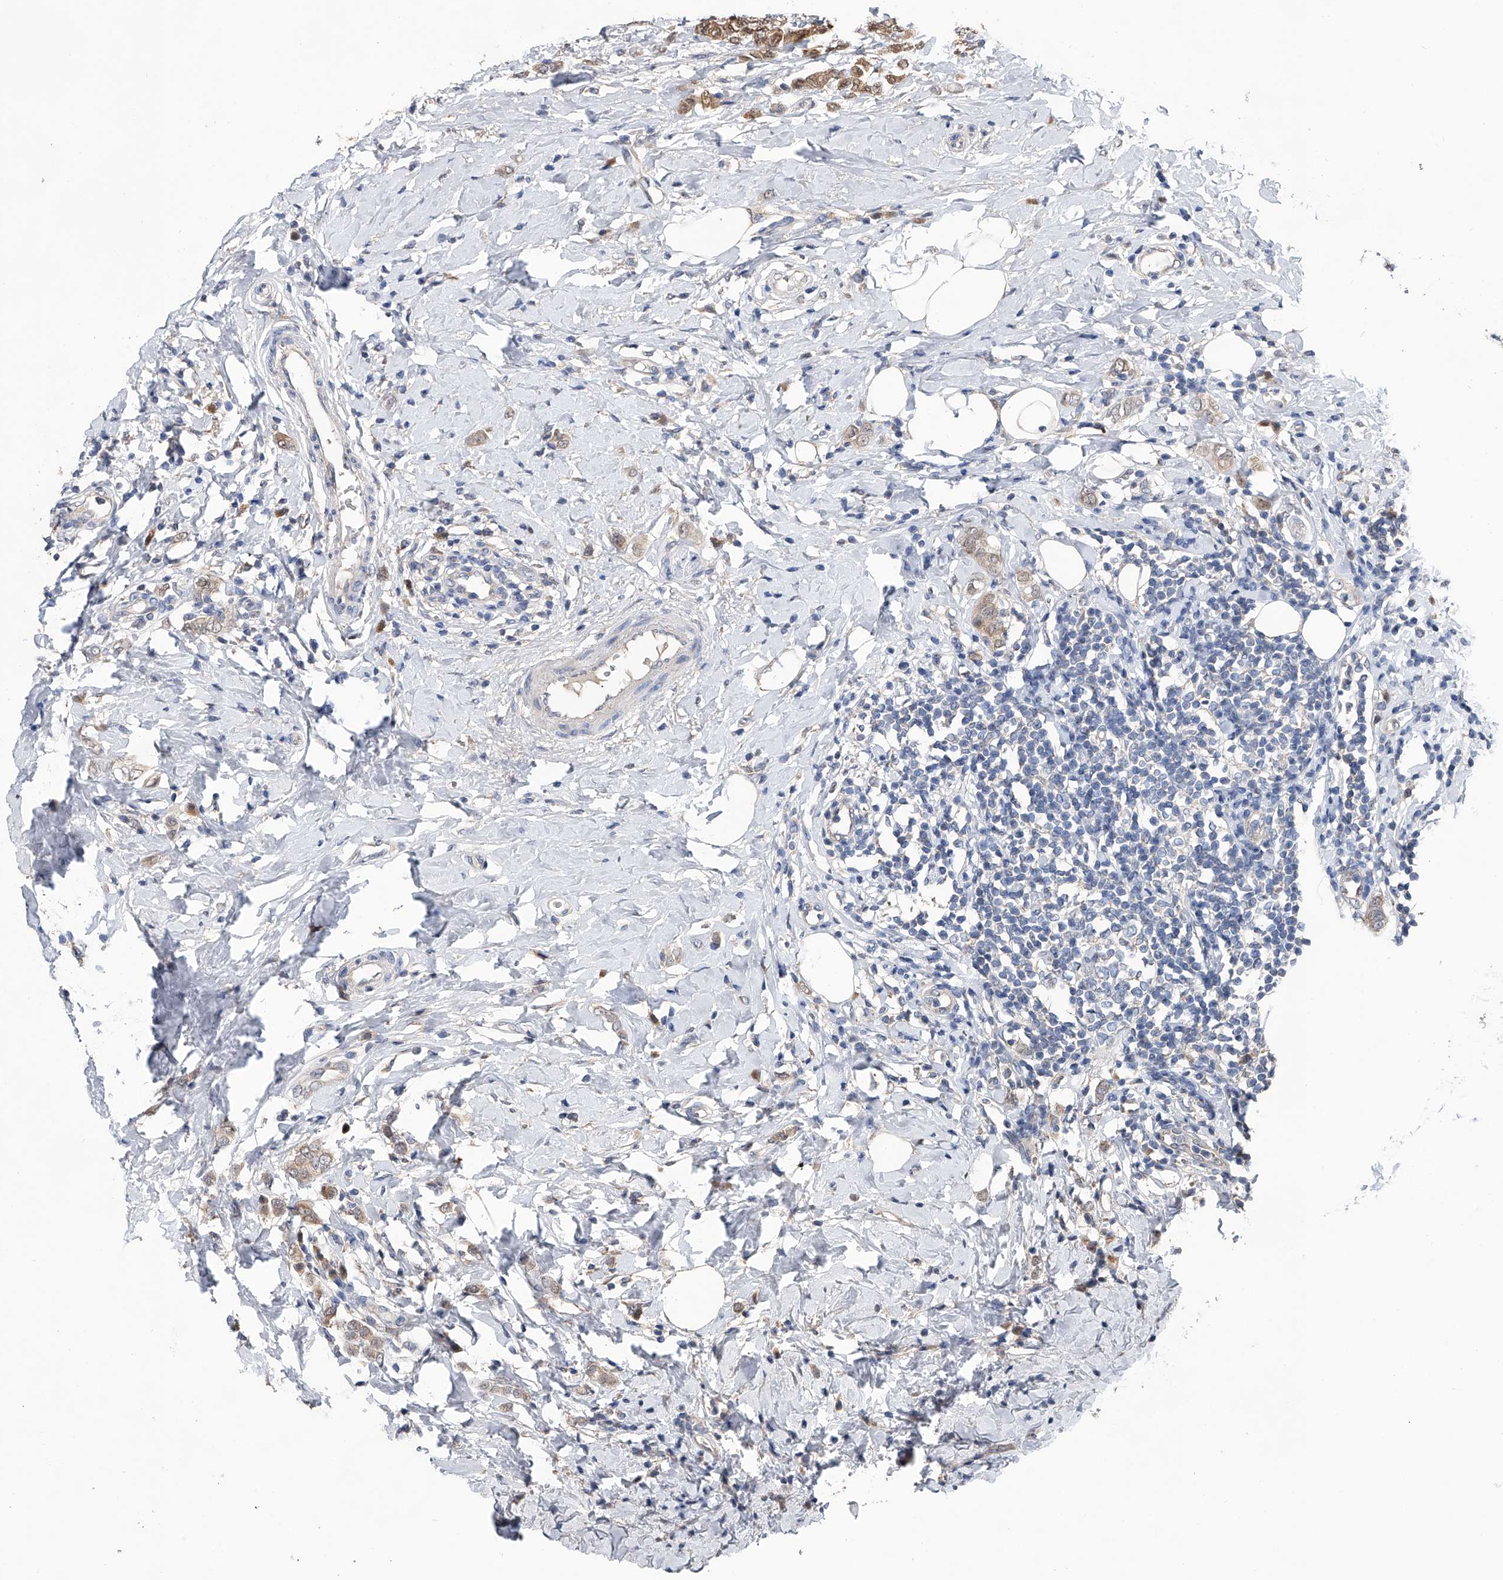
{"staining": {"intensity": "weak", "quantity": ">75%", "location": "cytoplasmic/membranous"}, "tissue": "breast cancer", "cell_type": "Tumor cells", "image_type": "cancer", "snomed": [{"axis": "morphology", "description": "Lobular carcinoma"}, {"axis": "topography", "description": "Breast"}], "caption": "This histopathology image reveals breast lobular carcinoma stained with IHC to label a protein in brown. The cytoplasmic/membranous of tumor cells show weak positivity for the protein. Nuclei are counter-stained blue.", "gene": "PGM3", "patient": {"sex": "female", "age": 47}}